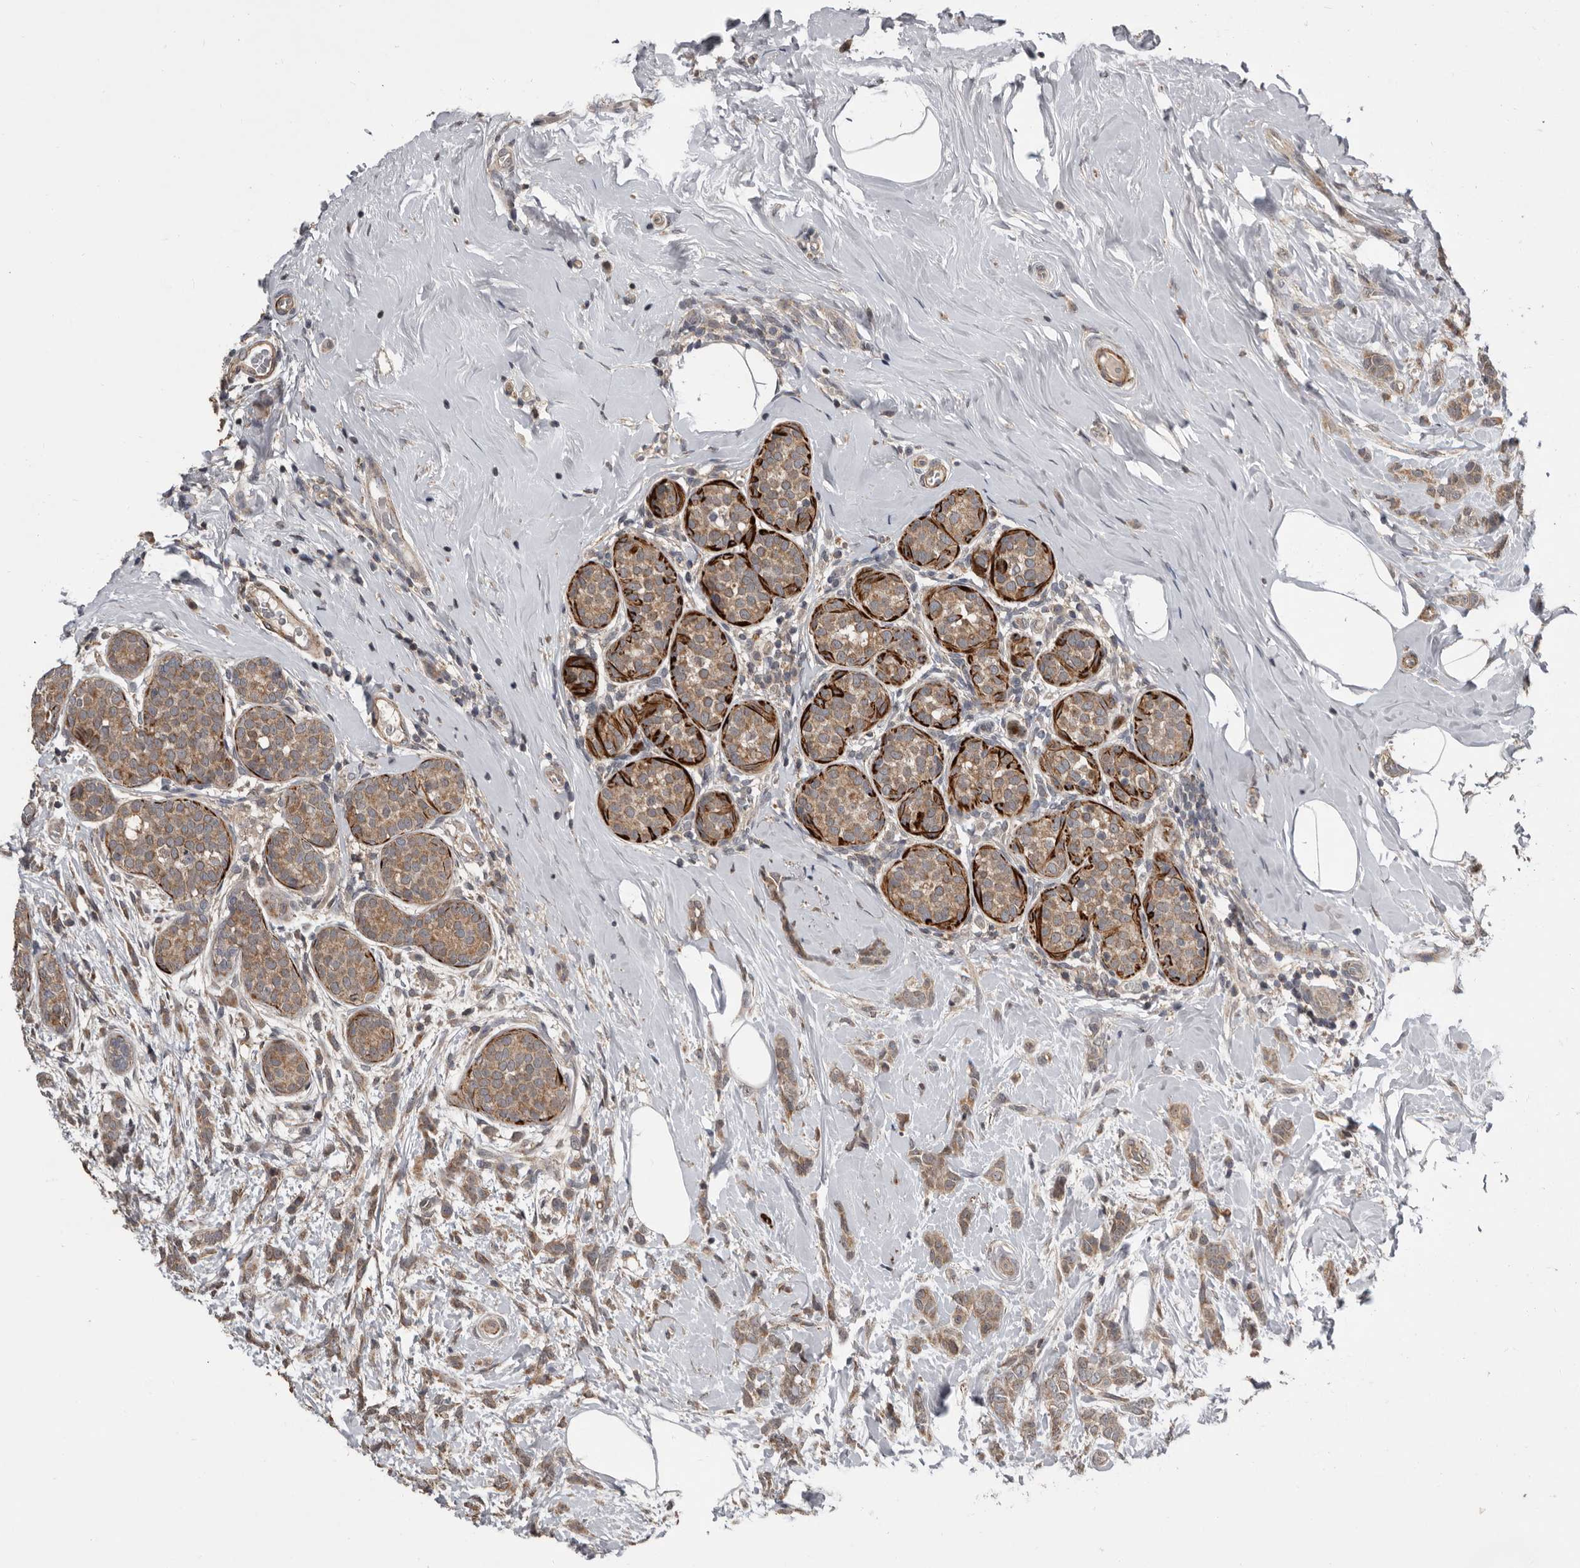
{"staining": {"intensity": "moderate", "quantity": ">75%", "location": "cytoplasmic/membranous"}, "tissue": "breast cancer", "cell_type": "Tumor cells", "image_type": "cancer", "snomed": [{"axis": "morphology", "description": "Lobular carcinoma, in situ"}, {"axis": "morphology", "description": "Lobular carcinoma"}, {"axis": "topography", "description": "Breast"}], "caption": "A histopathology image of breast lobular carcinoma stained for a protein exhibits moderate cytoplasmic/membranous brown staining in tumor cells.", "gene": "FGFR4", "patient": {"sex": "female", "age": 41}}